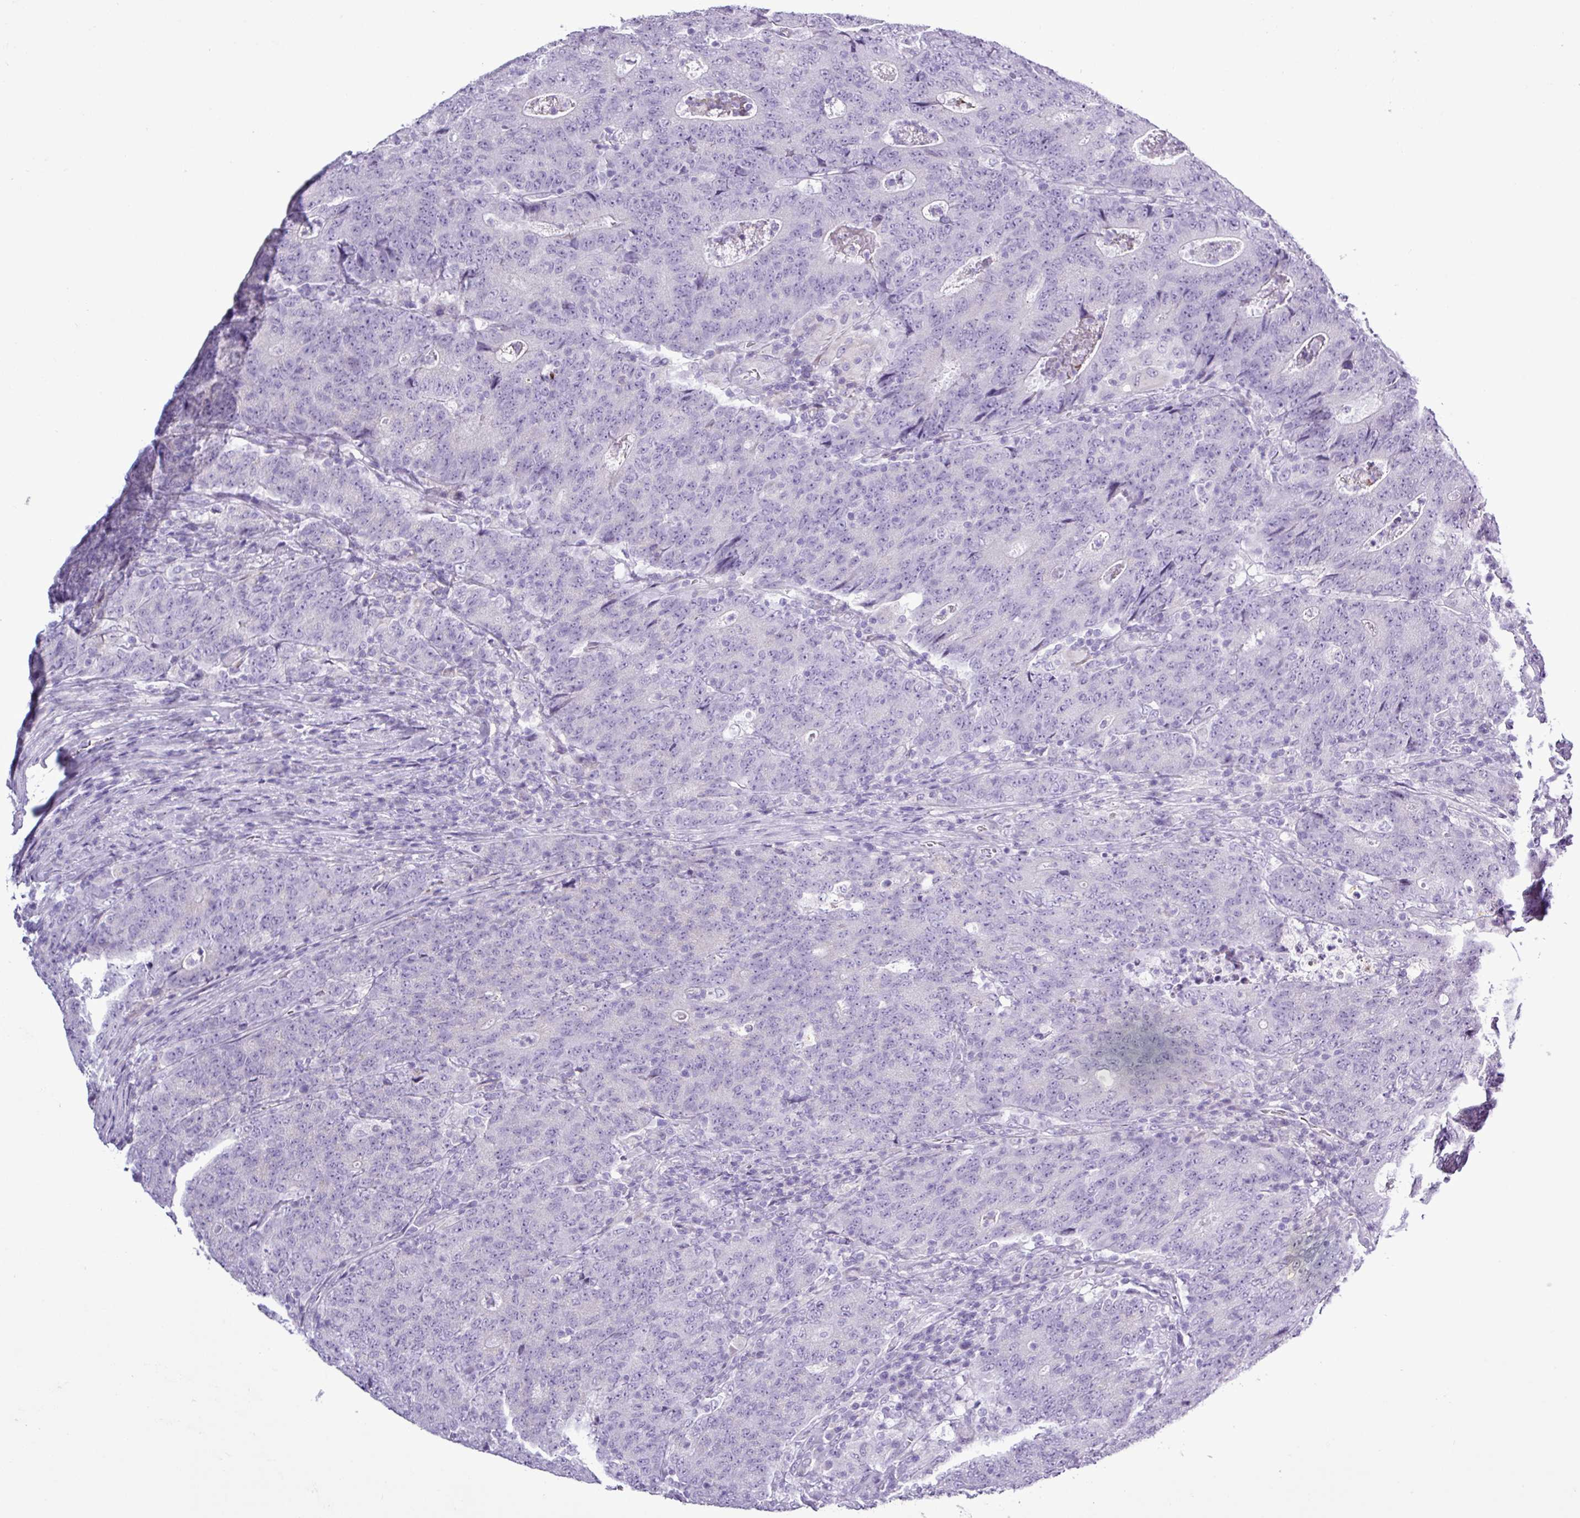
{"staining": {"intensity": "negative", "quantity": "none", "location": "none"}, "tissue": "colorectal cancer", "cell_type": "Tumor cells", "image_type": "cancer", "snomed": [{"axis": "morphology", "description": "Adenocarcinoma, NOS"}, {"axis": "topography", "description": "Colon"}], "caption": "Protein analysis of colorectal cancer (adenocarcinoma) displays no significant expression in tumor cells.", "gene": "ALDH3A1", "patient": {"sex": "female", "age": 75}}